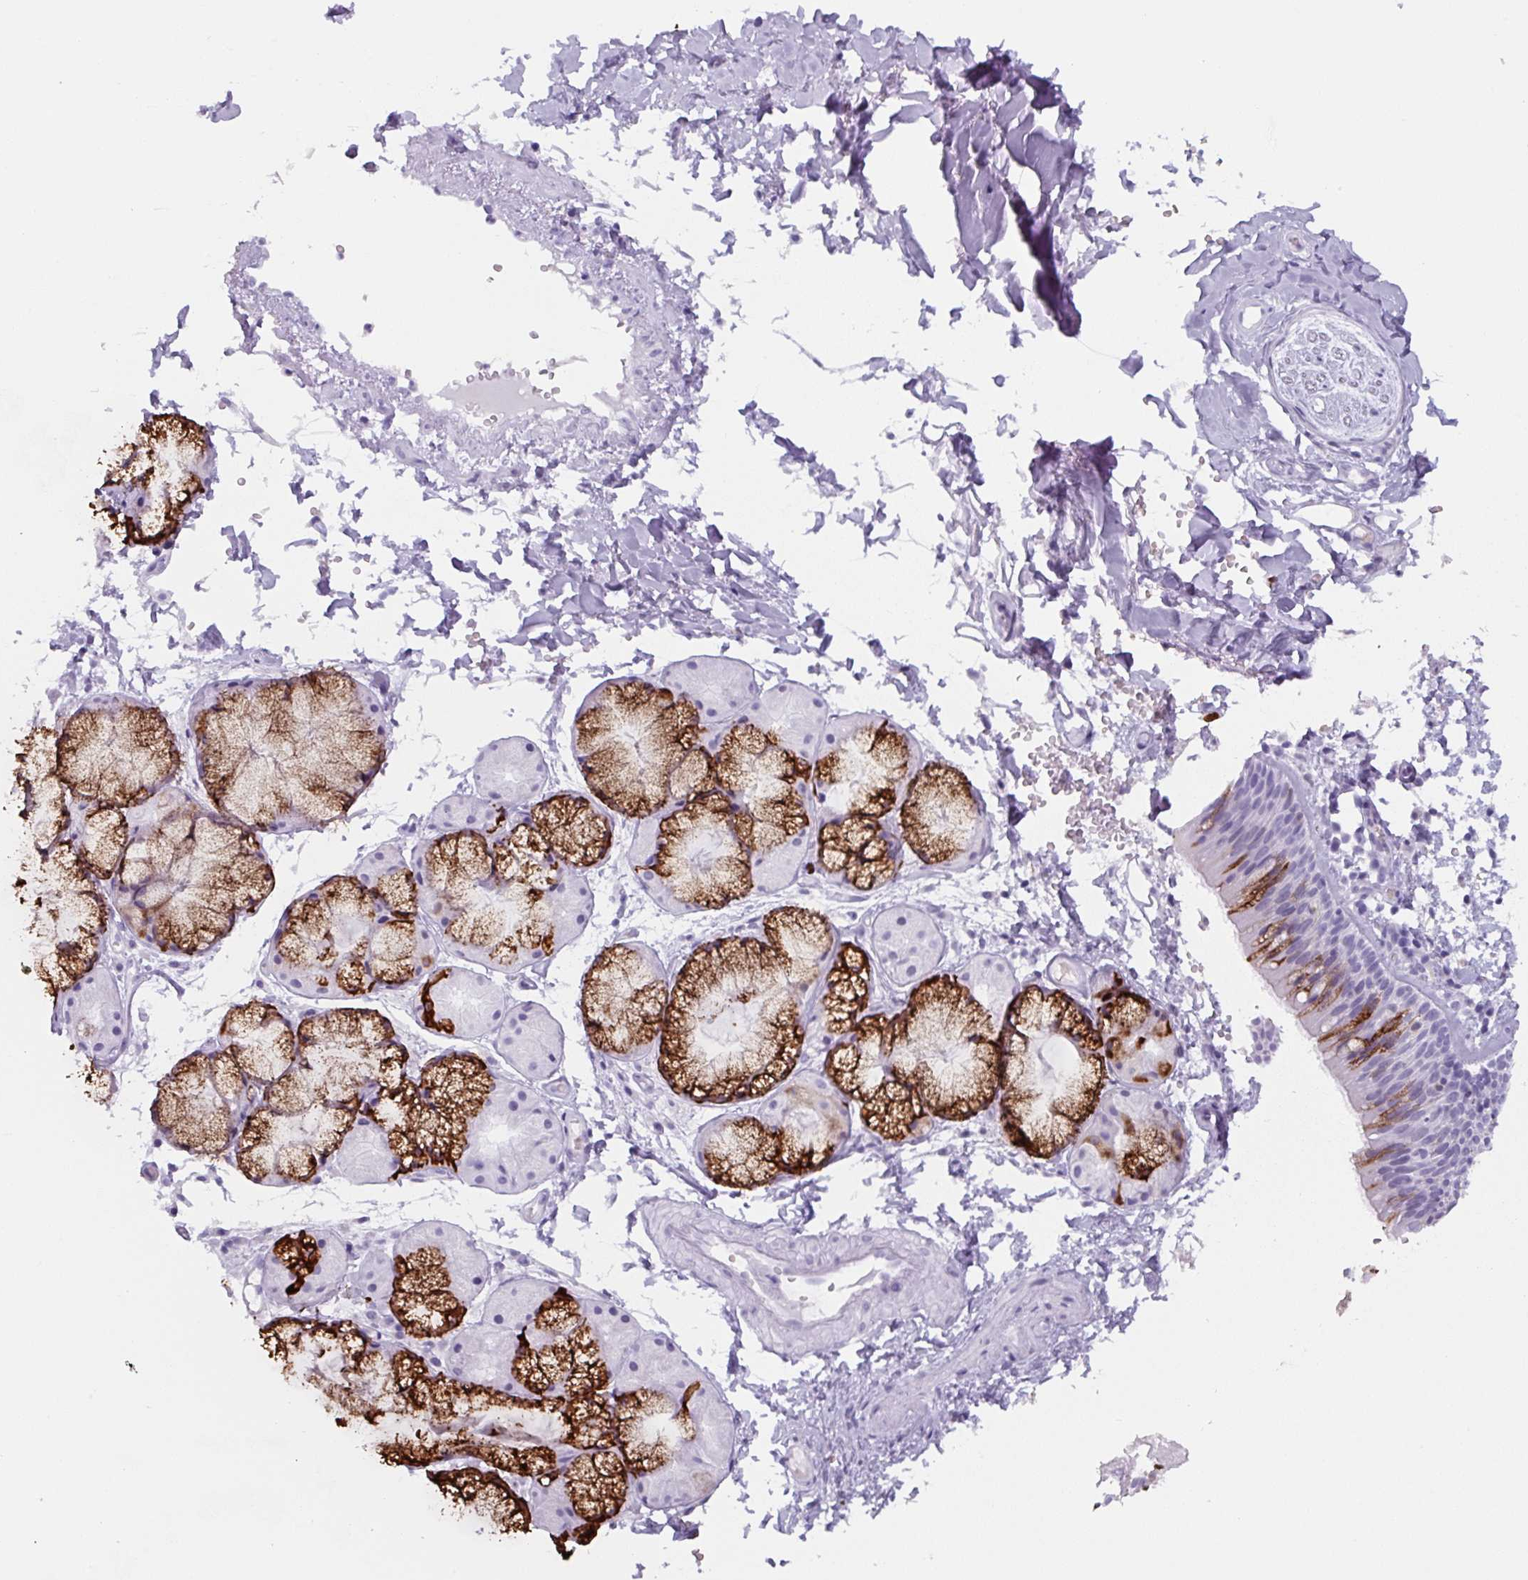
{"staining": {"intensity": "strong", "quantity": "25%-75%", "location": "cytoplasmic/membranous"}, "tissue": "nasopharynx", "cell_type": "Respiratory epithelial cells", "image_type": "normal", "snomed": [{"axis": "morphology", "description": "Normal tissue, NOS"}, {"axis": "topography", "description": "Cartilage tissue"}, {"axis": "topography", "description": "Nasopharynx"}, {"axis": "topography", "description": "Thyroid gland"}], "caption": "This histopathology image shows unremarkable nasopharynx stained with immunohistochemistry to label a protein in brown. The cytoplasmic/membranous of respiratory epithelial cells show strong positivity for the protein. Nuclei are counter-stained blue.", "gene": "TNFRSF8", "patient": {"sex": "male", "age": 63}}